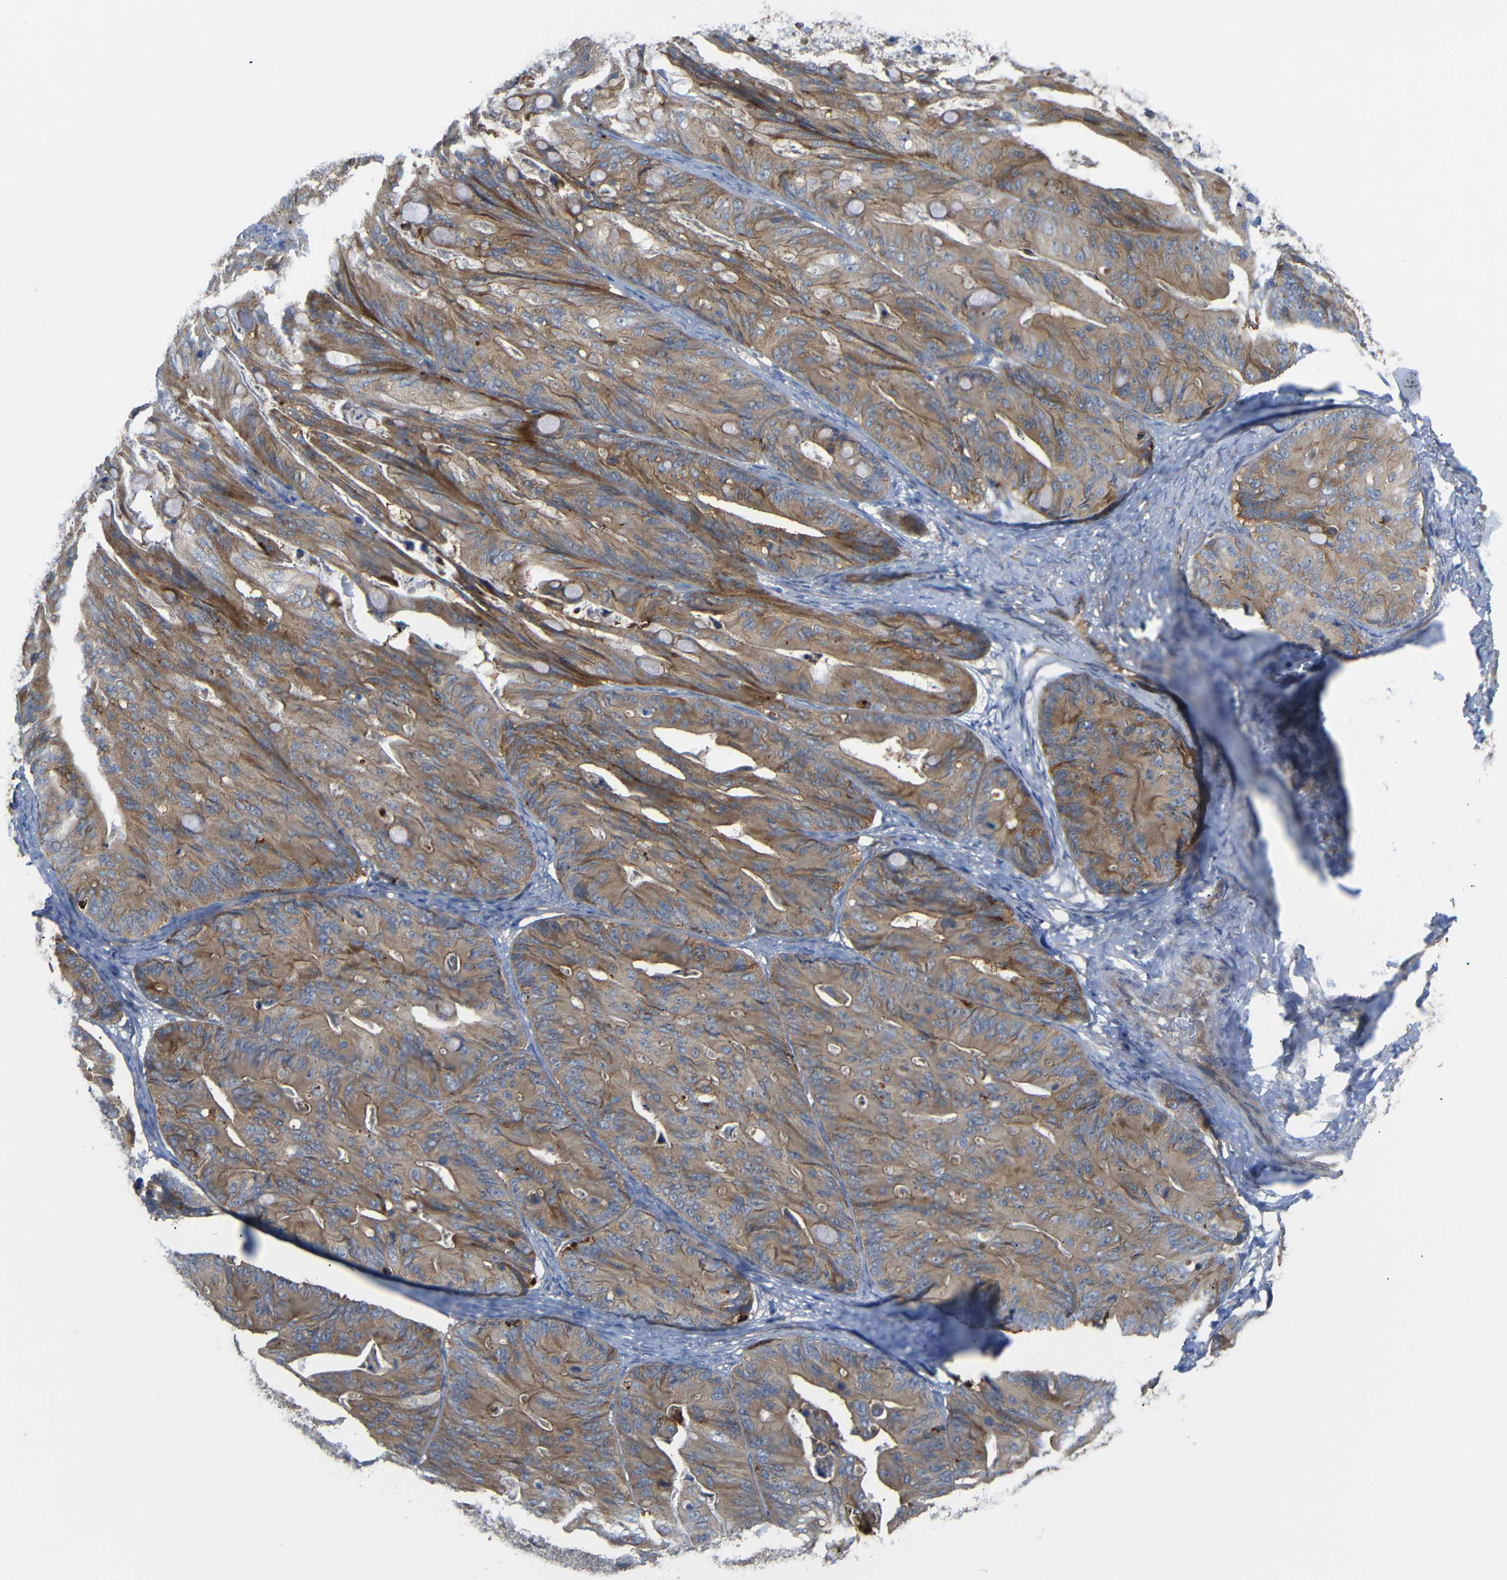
{"staining": {"intensity": "moderate", "quantity": ">75%", "location": "cytoplasmic/membranous"}, "tissue": "ovarian cancer", "cell_type": "Tumor cells", "image_type": "cancer", "snomed": [{"axis": "morphology", "description": "Cystadenocarcinoma, mucinous, NOS"}, {"axis": "topography", "description": "Ovary"}], "caption": "Approximately >75% of tumor cells in ovarian cancer (mucinous cystadenocarcinoma) reveal moderate cytoplasmic/membranous protein expression as visualized by brown immunohistochemical staining.", "gene": "SYPL1", "patient": {"sex": "female", "age": 37}}